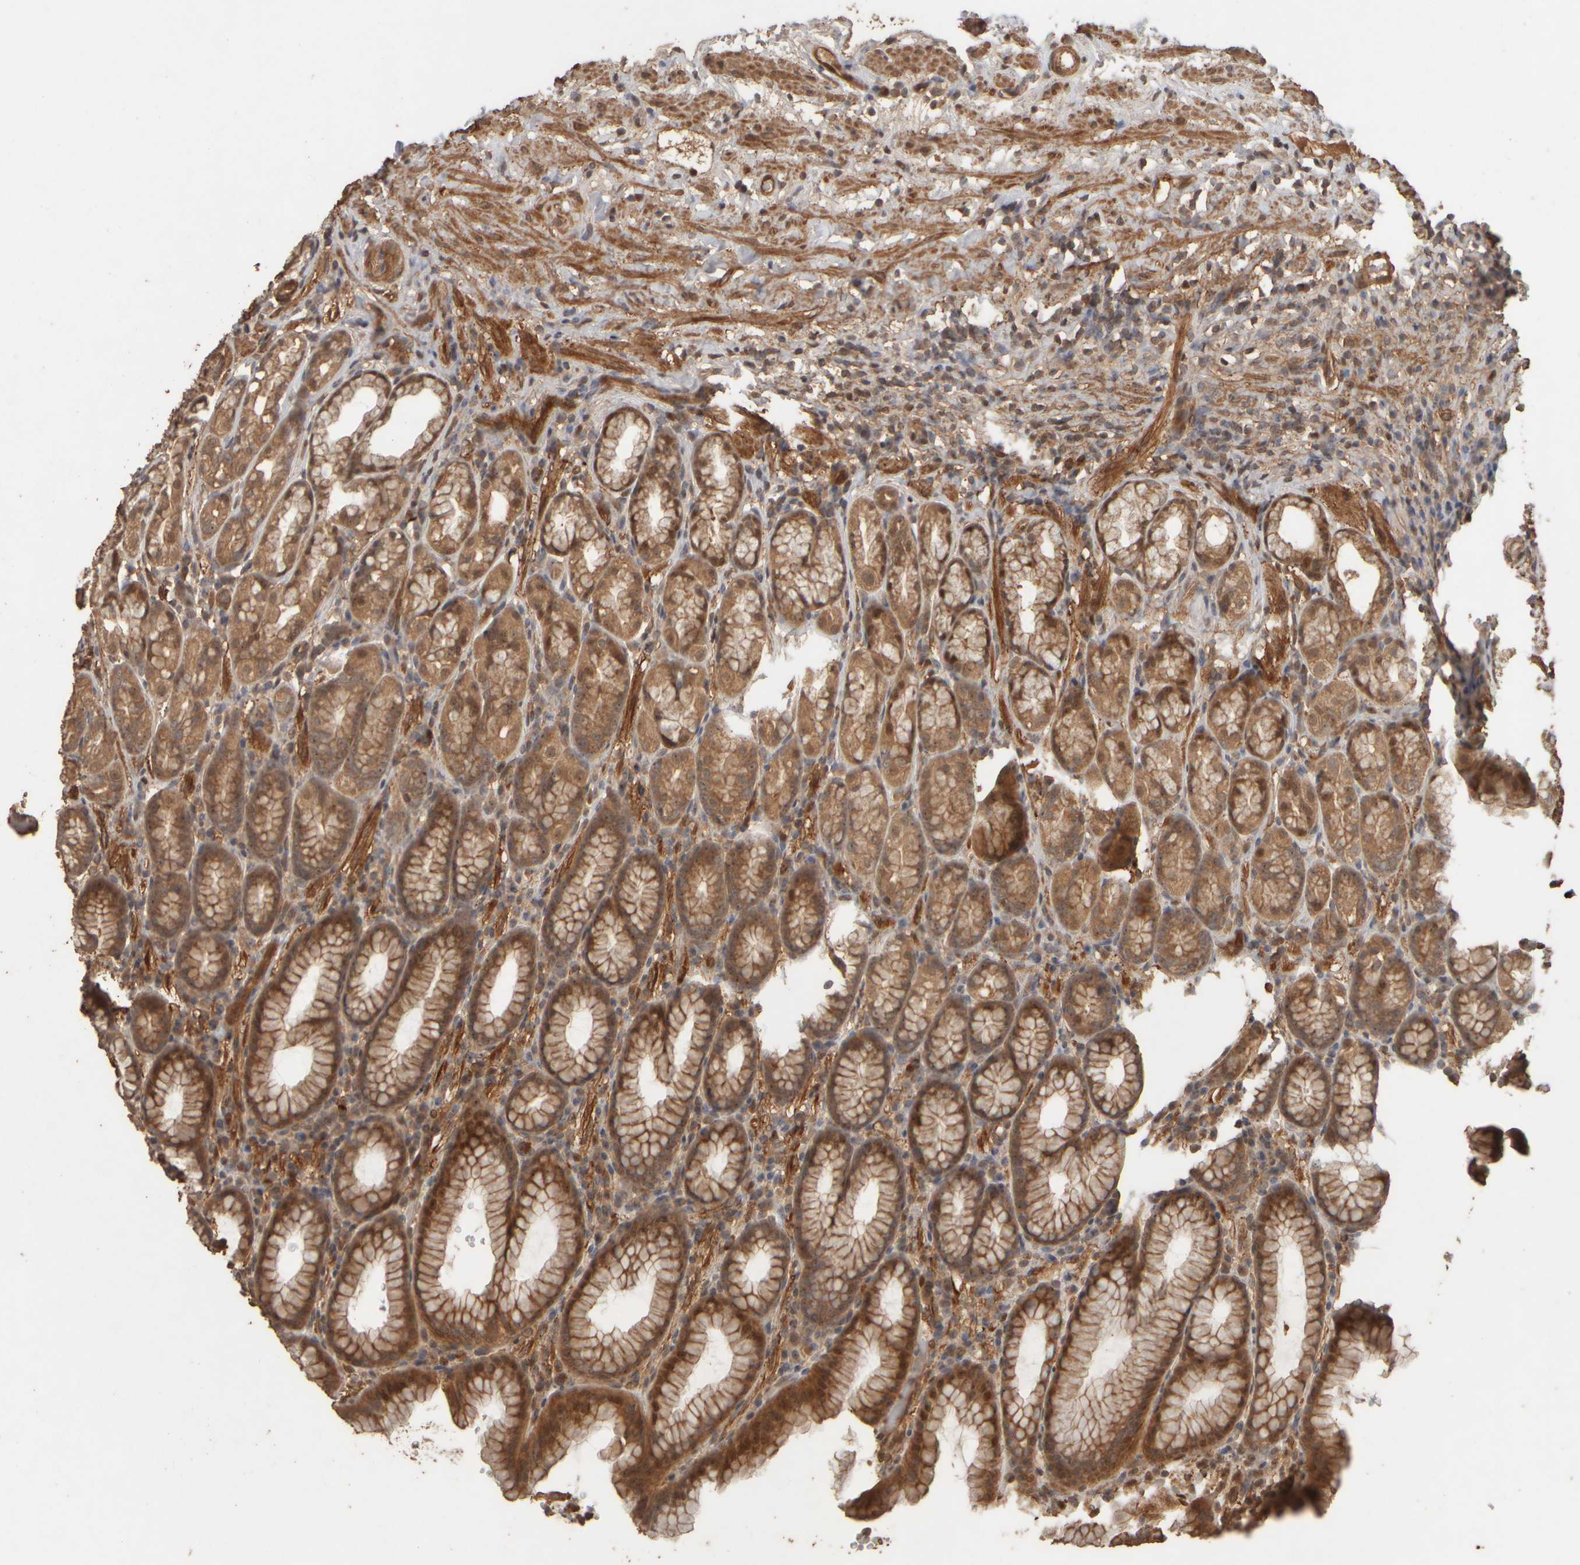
{"staining": {"intensity": "moderate", "quantity": ">75%", "location": "cytoplasmic/membranous,nuclear"}, "tissue": "stomach", "cell_type": "Glandular cells", "image_type": "normal", "snomed": [{"axis": "morphology", "description": "Normal tissue, NOS"}, {"axis": "topography", "description": "Stomach"}], "caption": "Glandular cells show medium levels of moderate cytoplasmic/membranous,nuclear staining in approximately >75% of cells in unremarkable human stomach.", "gene": "SPHK1", "patient": {"sex": "male", "age": 42}}